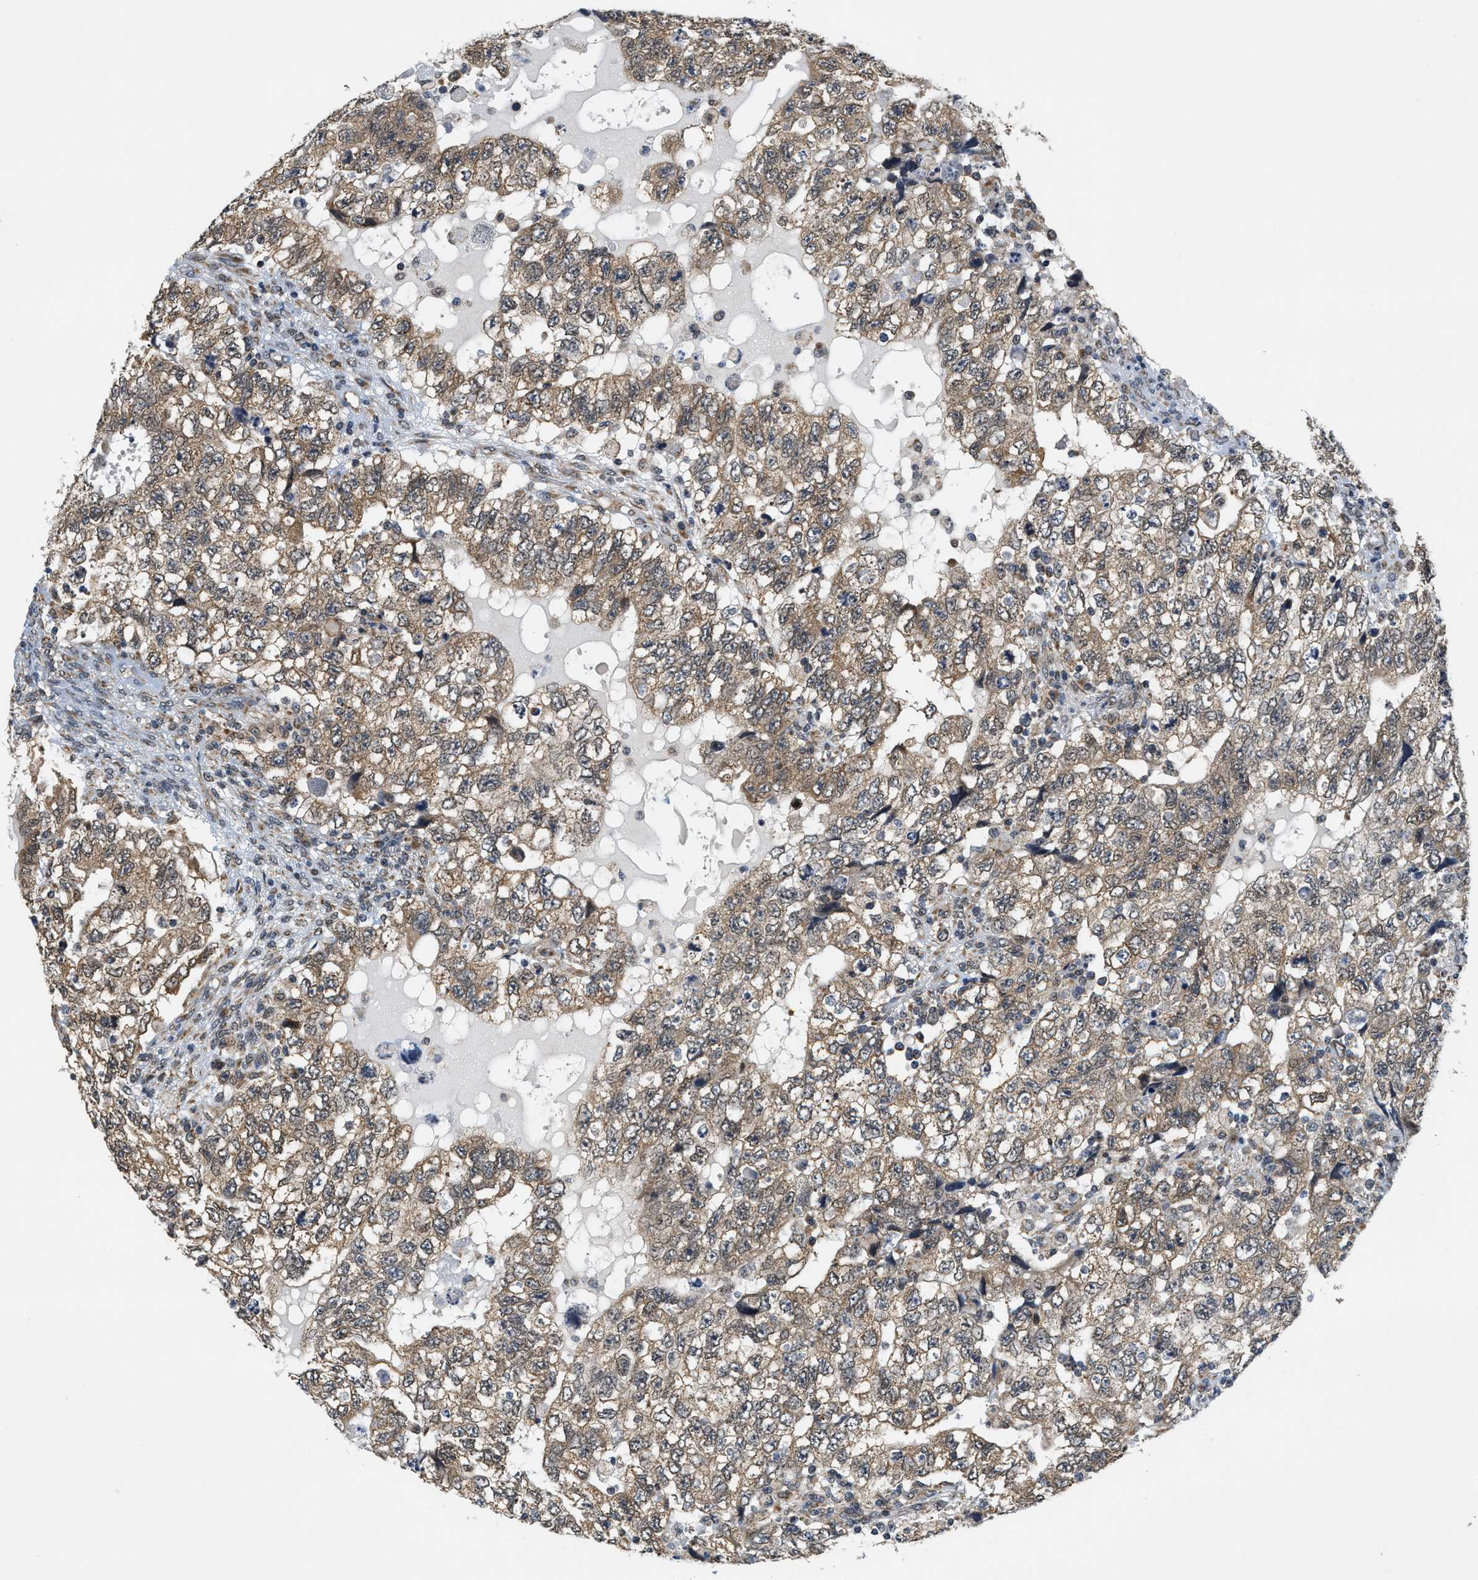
{"staining": {"intensity": "moderate", "quantity": ">75%", "location": "cytoplasmic/membranous"}, "tissue": "testis cancer", "cell_type": "Tumor cells", "image_type": "cancer", "snomed": [{"axis": "morphology", "description": "Carcinoma, Embryonal, NOS"}, {"axis": "topography", "description": "Testis"}], "caption": "High-power microscopy captured an IHC photomicrograph of testis cancer (embryonal carcinoma), revealing moderate cytoplasmic/membranous staining in approximately >75% of tumor cells. (DAB (3,3'-diaminobenzidine) = brown stain, brightfield microscopy at high magnification).", "gene": "GIGYF1", "patient": {"sex": "male", "age": 36}}